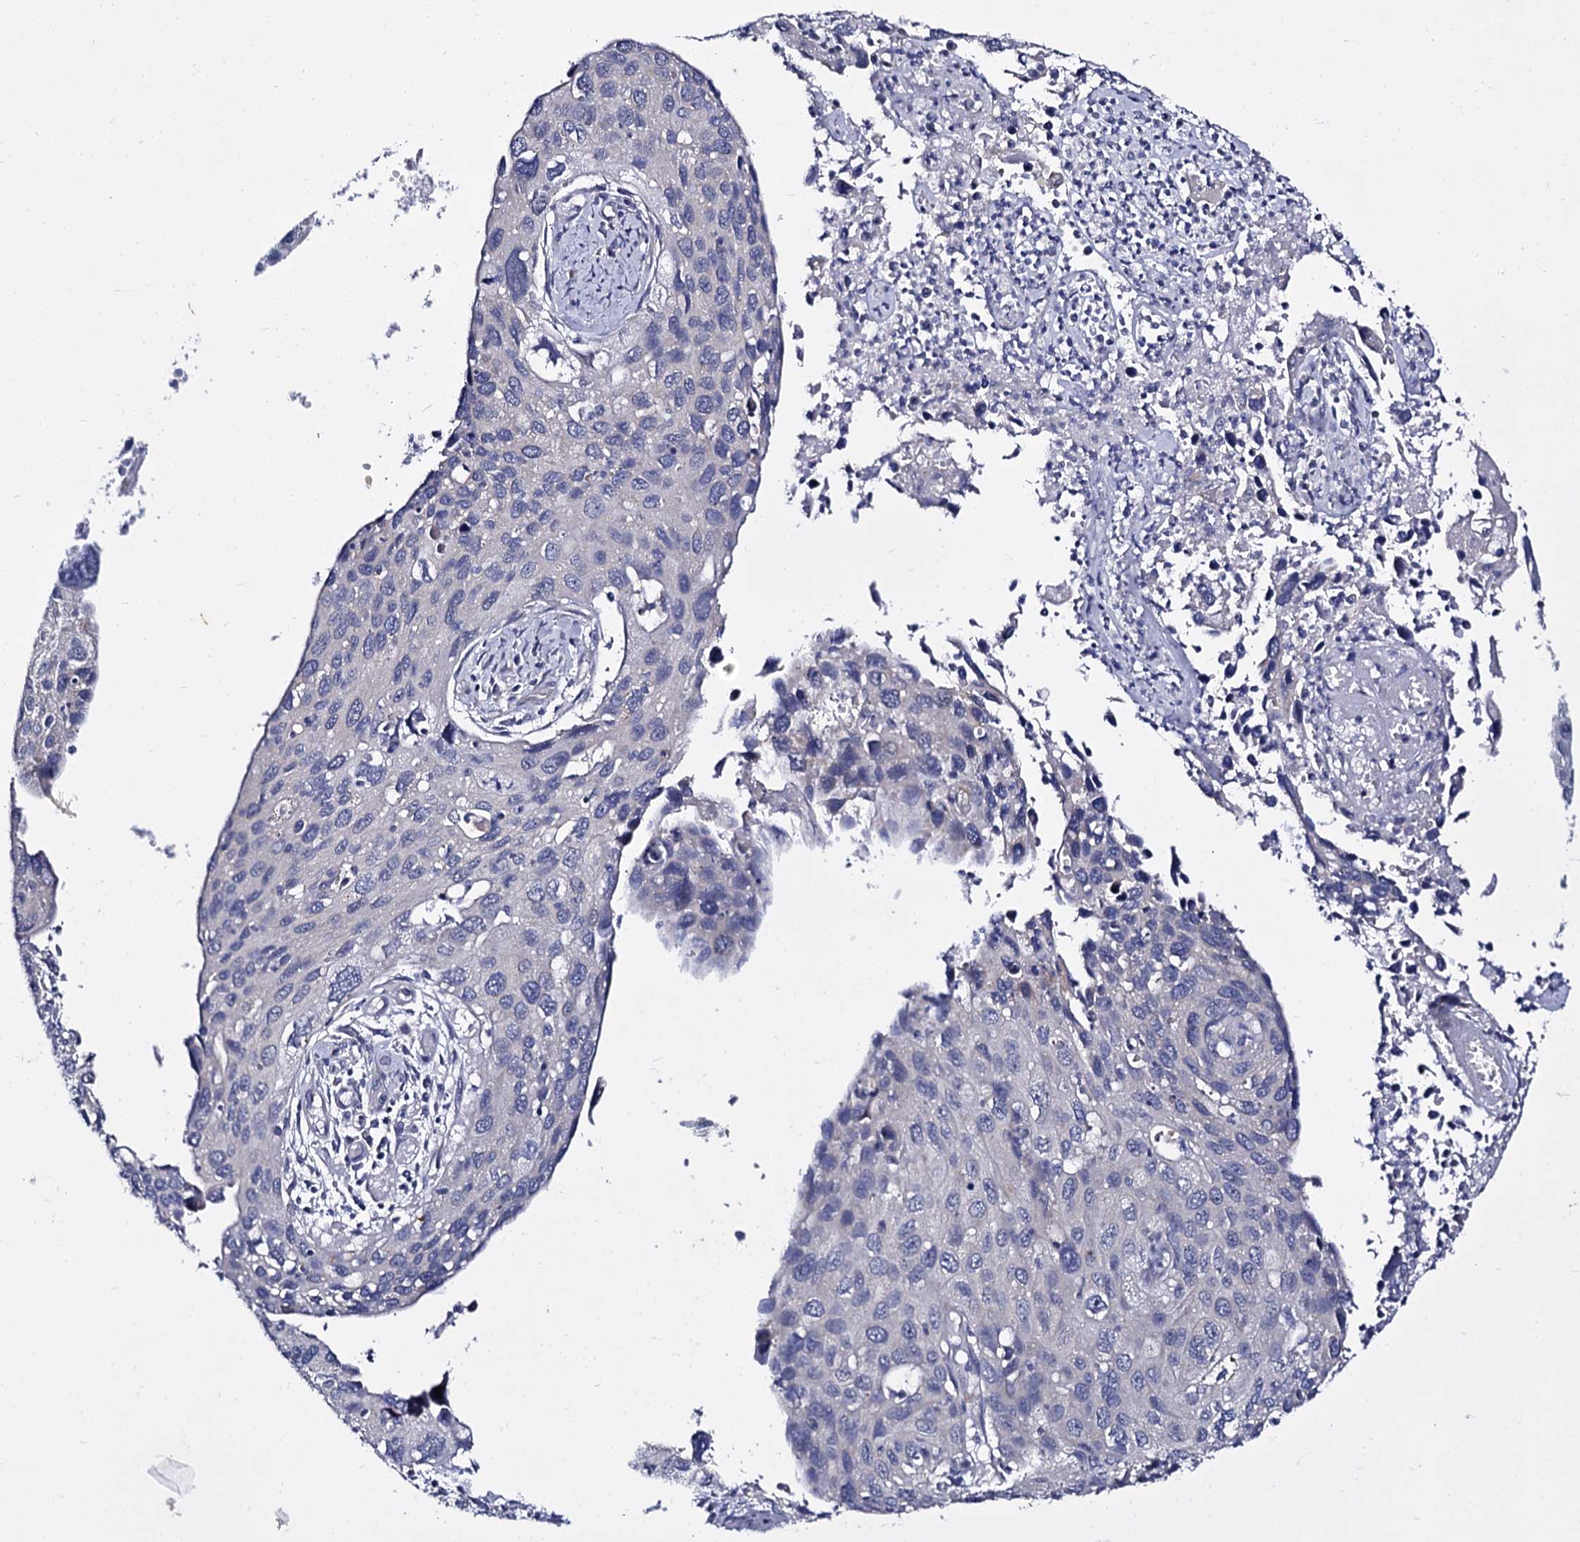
{"staining": {"intensity": "negative", "quantity": "none", "location": "none"}, "tissue": "cervical cancer", "cell_type": "Tumor cells", "image_type": "cancer", "snomed": [{"axis": "morphology", "description": "Squamous cell carcinoma, NOS"}, {"axis": "topography", "description": "Cervix"}], "caption": "A histopathology image of human cervical cancer is negative for staining in tumor cells.", "gene": "PANX2", "patient": {"sex": "female", "age": 55}}